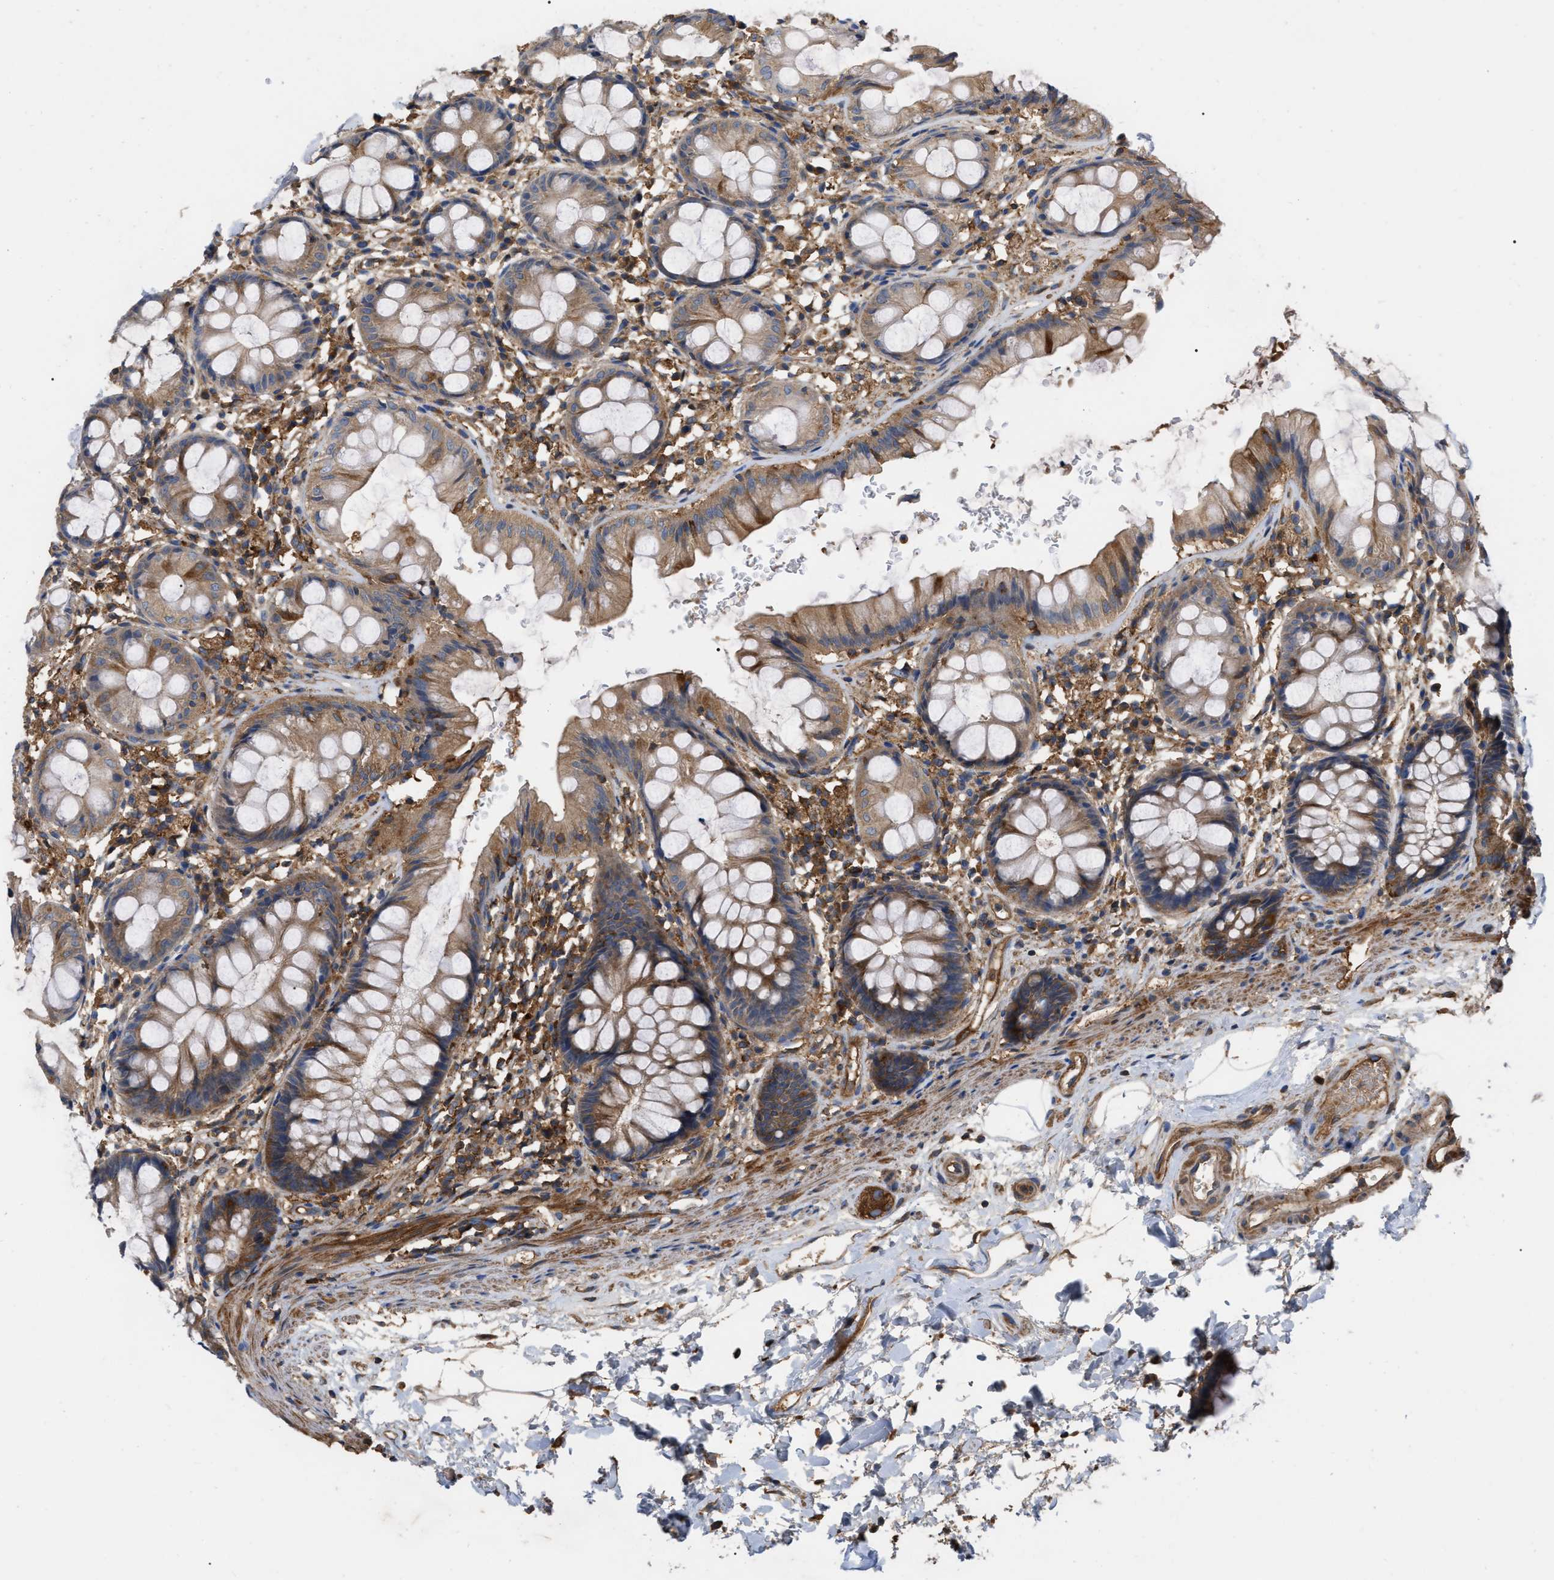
{"staining": {"intensity": "moderate", "quantity": ">75%", "location": "cytoplasmic/membranous"}, "tissue": "rectum", "cell_type": "Glandular cells", "image_type": "normal", "snomed": [{"axis": "morphology", "description": "Normal tissue, NOS"}, {"axis": "topography", "description": "Rectum"}], "caption": "A micrograph showing moderate cytoplasmic/membranous staining in about >75% of glandular cells in unremarkable rectum, as visualized by brown immunohistochemical staining.", "gene": "RABEP1", "patient": {"sex": "female", "age": 24}}